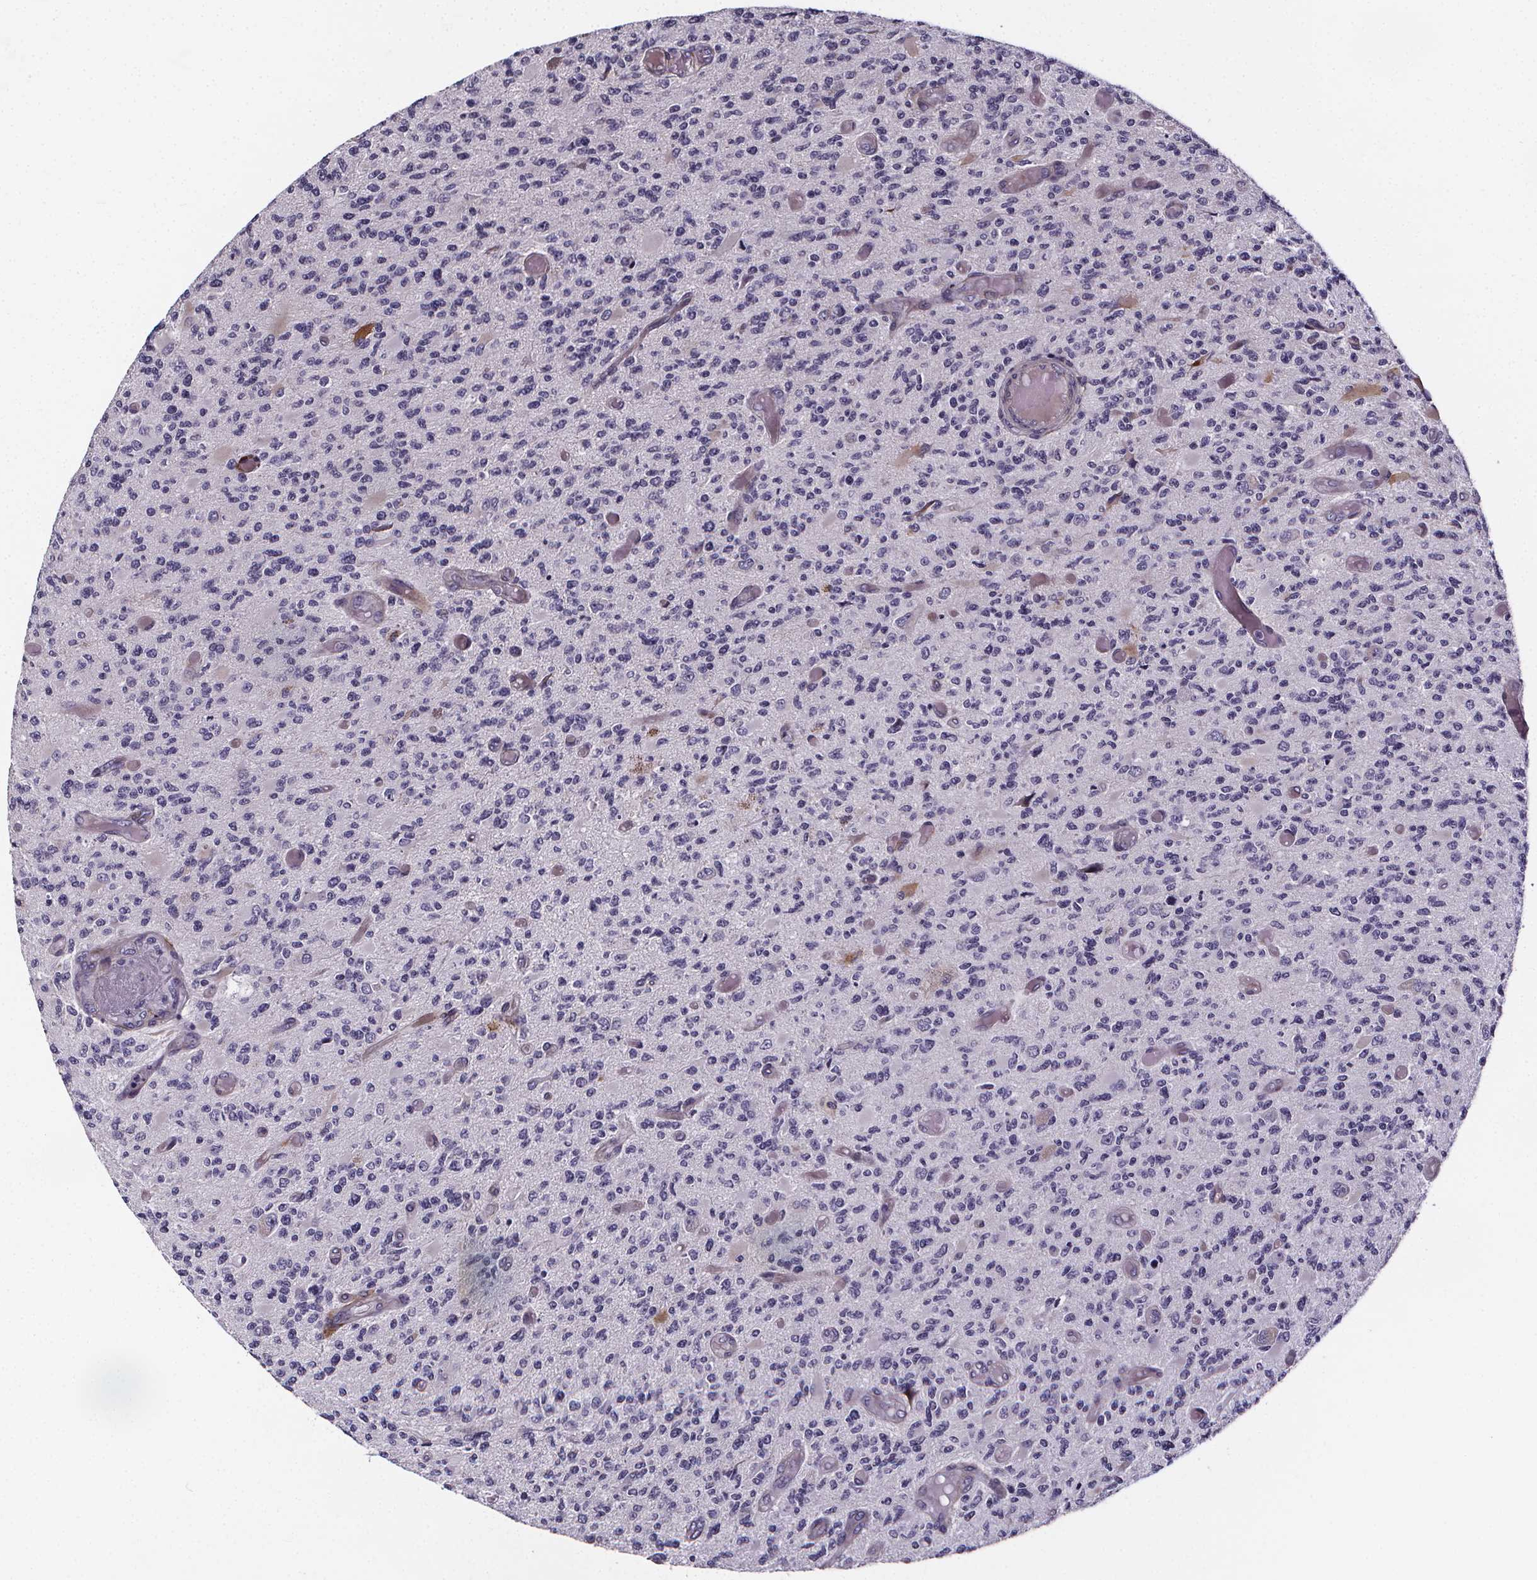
{"staining": {"intensity": "negative", "quantity": "none", "location": "none"}, "tissue": "glioma", "cell_type": "Tumor cells", "image_type": "cancer", "snomed": [{"axis": "morphology", "description": "Glioma, malignant, High grade"}, {"axis": "topography", "description": "Brain"}], "caption": "There is no significant expression in tumor cells of high-grade glioma (malignant).", "gene": "AEBP1", "patient": {"sex": "female", "age": 63}}